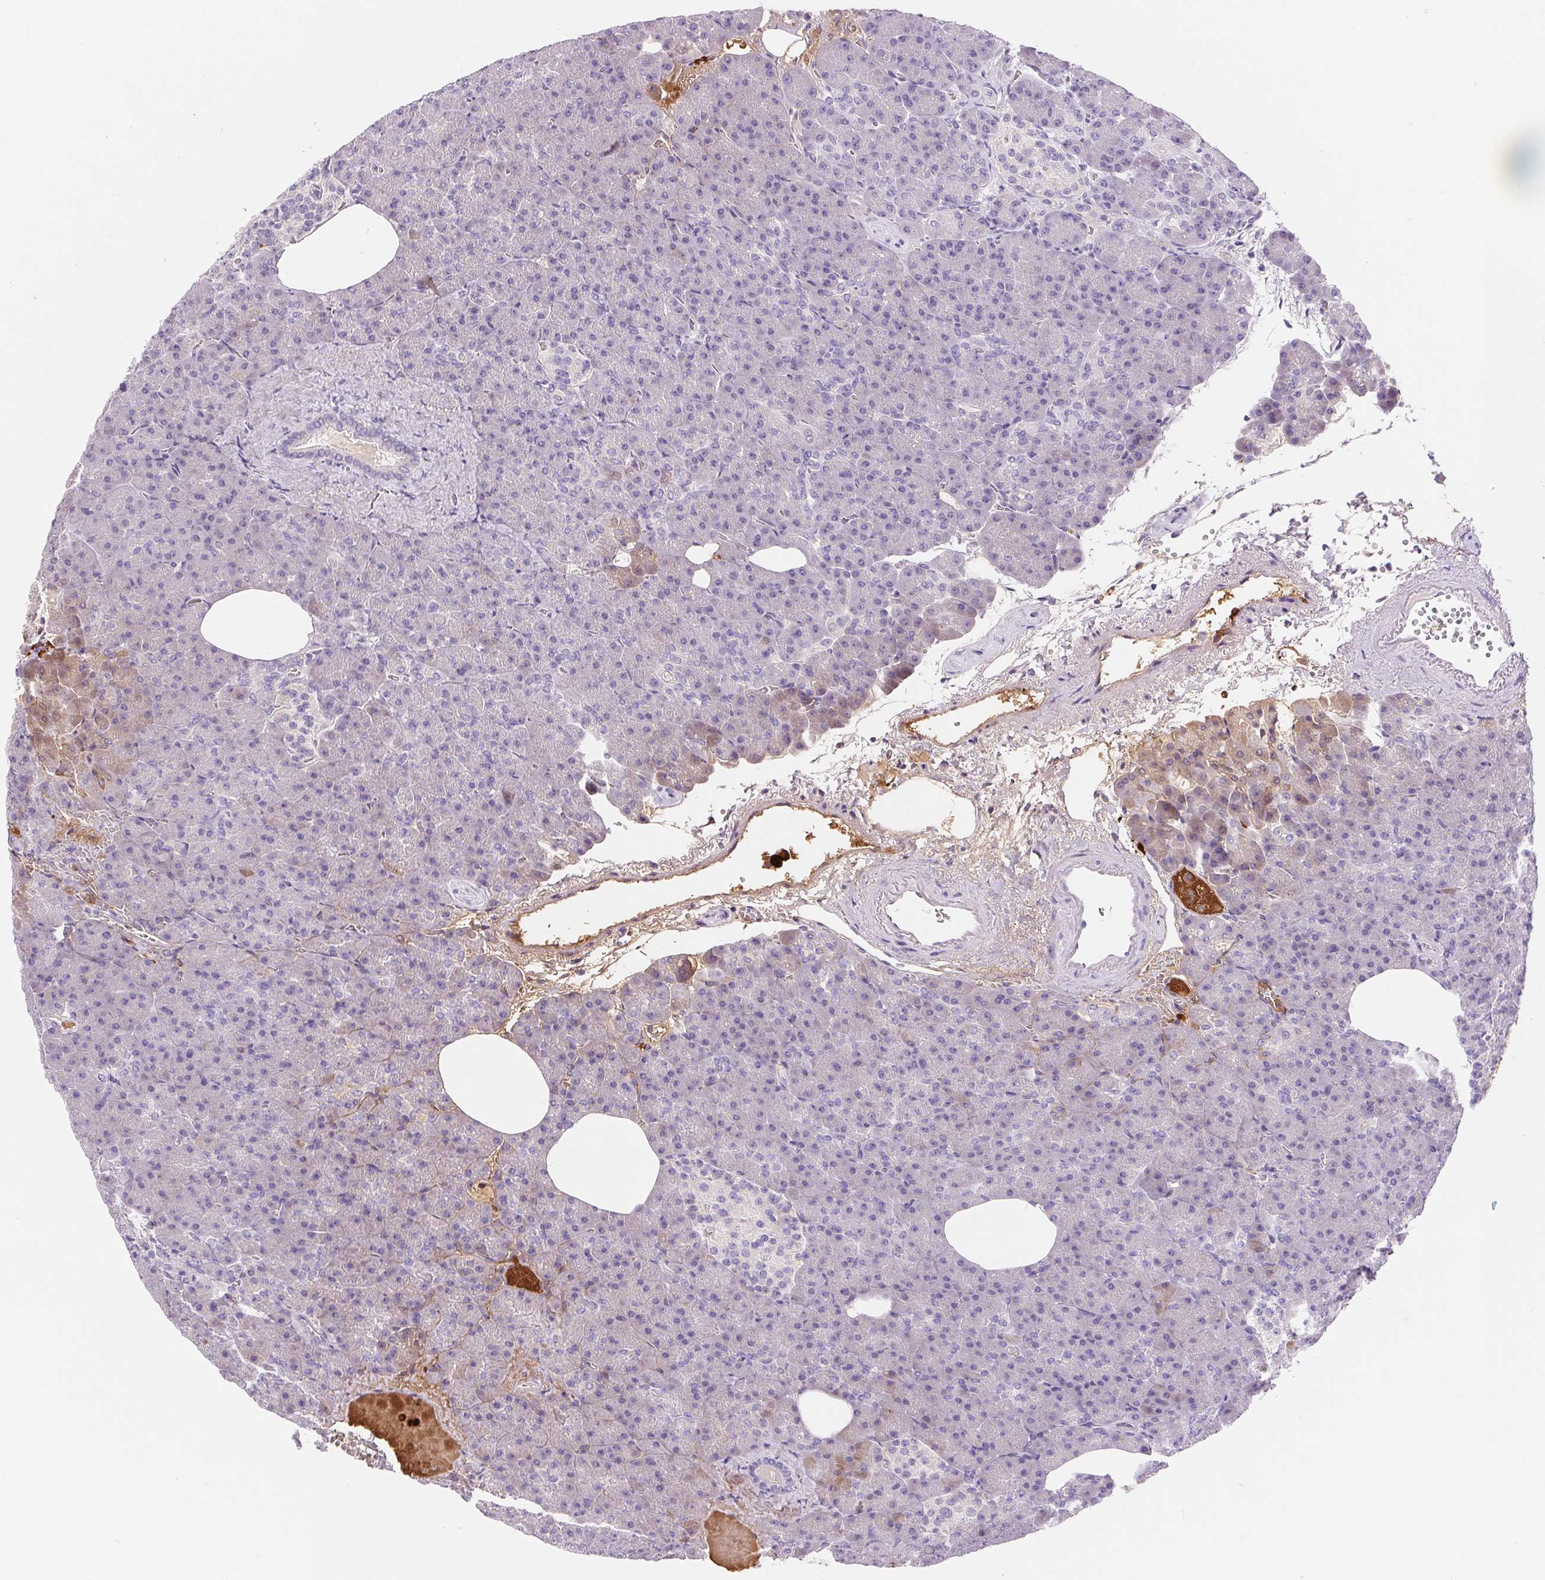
{"staining": {"intensity": "negative", "quantity": "none", "location": "none"}, "tissue": "pancreas", "cell_type": "Exocrine glandular cells", "image_type": "normal", "snomed": [{"axis": "morphology", "description": "Normal tissue, NOS"}, {"axis": "topography", "description": "Pancreas"}], "caption": "Immunohistochemistry image of normal pancreas: pancreas stained with DAB shows no significant protein positivity in exocrine glandular cells.", "gene": "ORM1", "patient": {"sex": "female", "age": 74}}